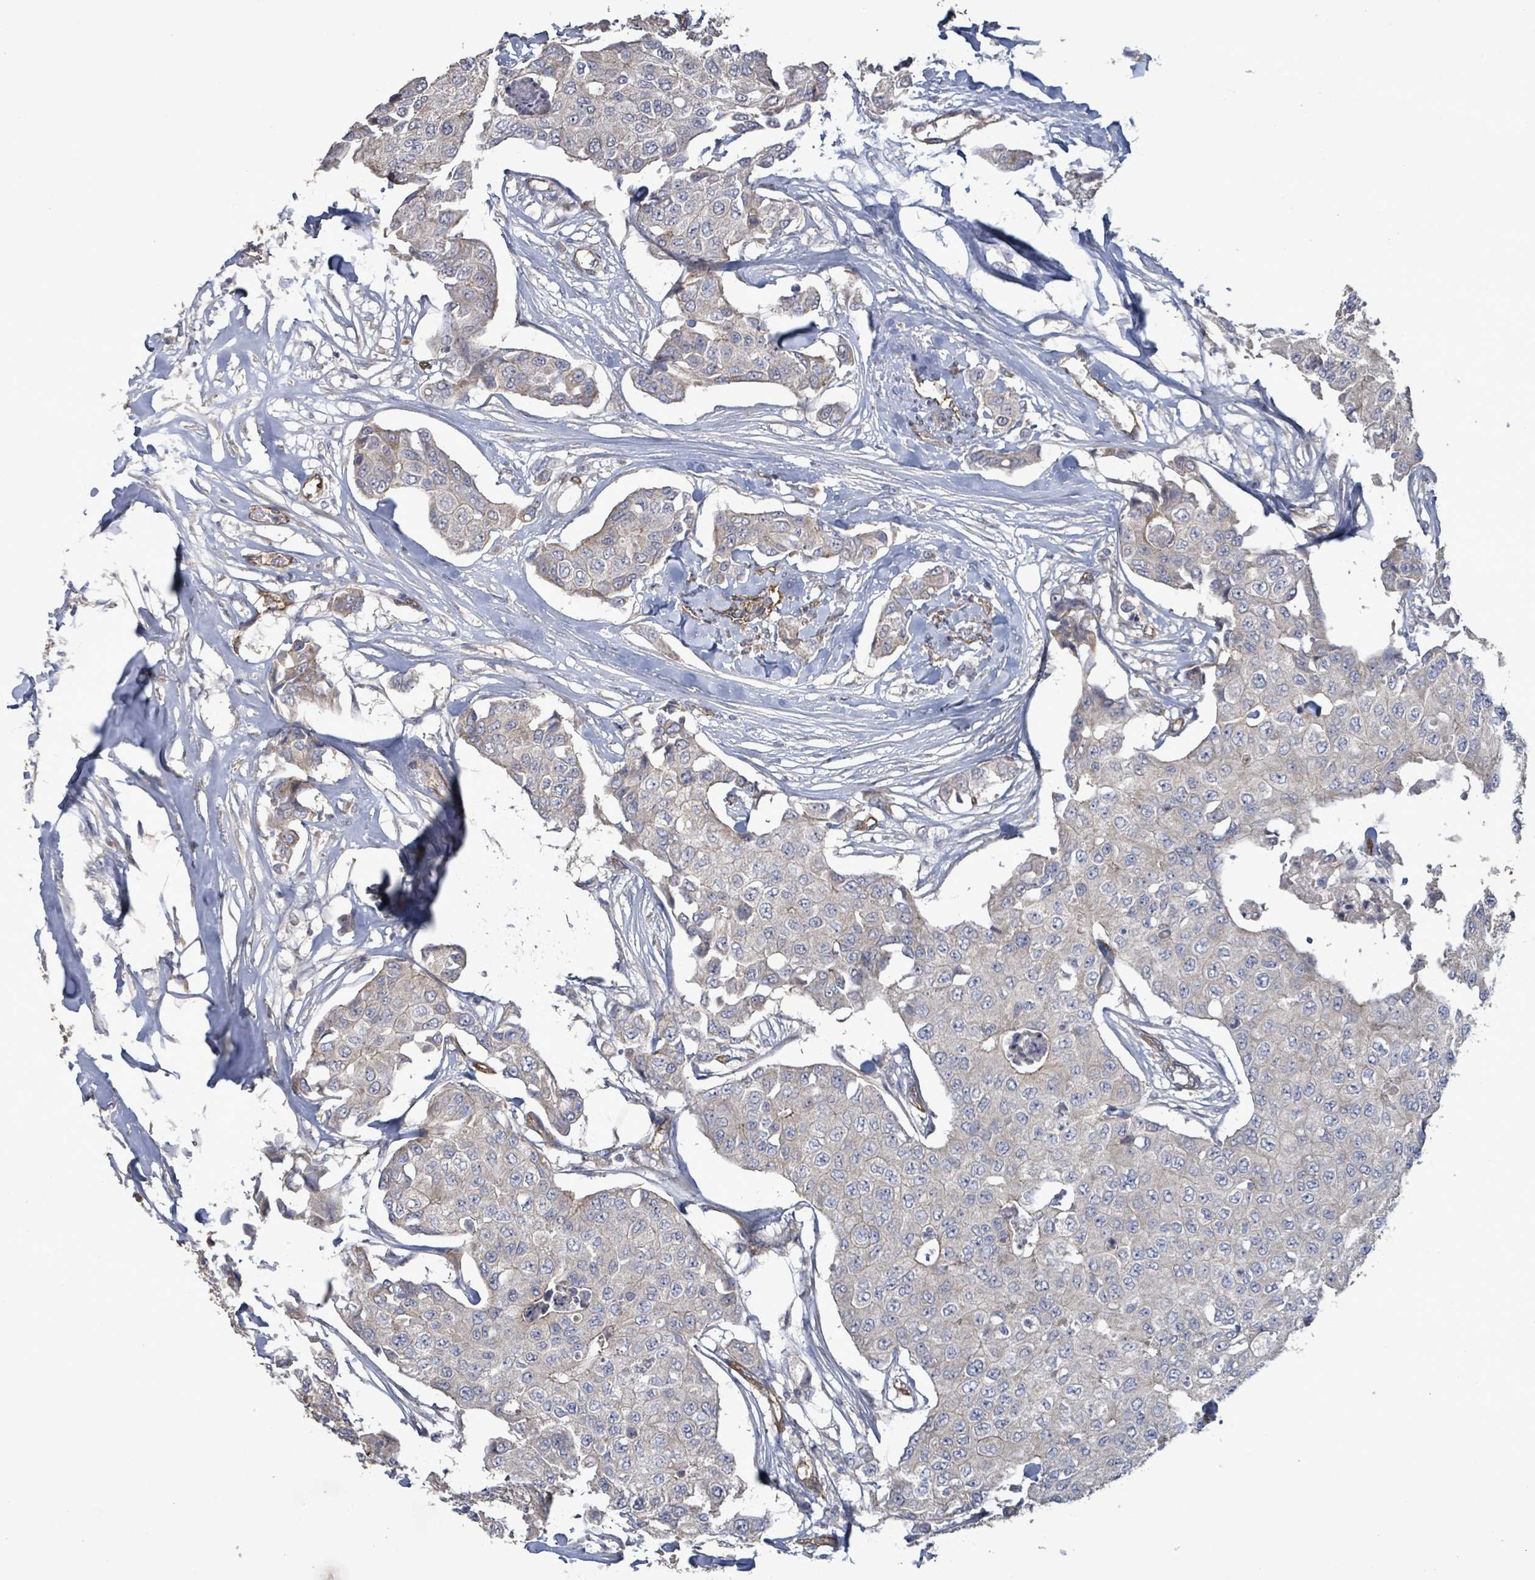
{"staining": {"intensity": "negative", "quantity": "none", "location": "none"}, "tissue": "breast cancer", "cell_type": "Tumor cells", "image_type": "cancer", "snomed": [{"axis": "morphology", "description": "Duct carcinoma"}, {"axis": "topography", "description": "Breast"}, {"axis": "topography", "description": "Lymph node"}], "caption": "Tumor cells are negative for brown protein staining in breast cancer (invasive ductal carcinoma).", "gene": "KANK3", "patient": {"sex": "female", "age": 80}}